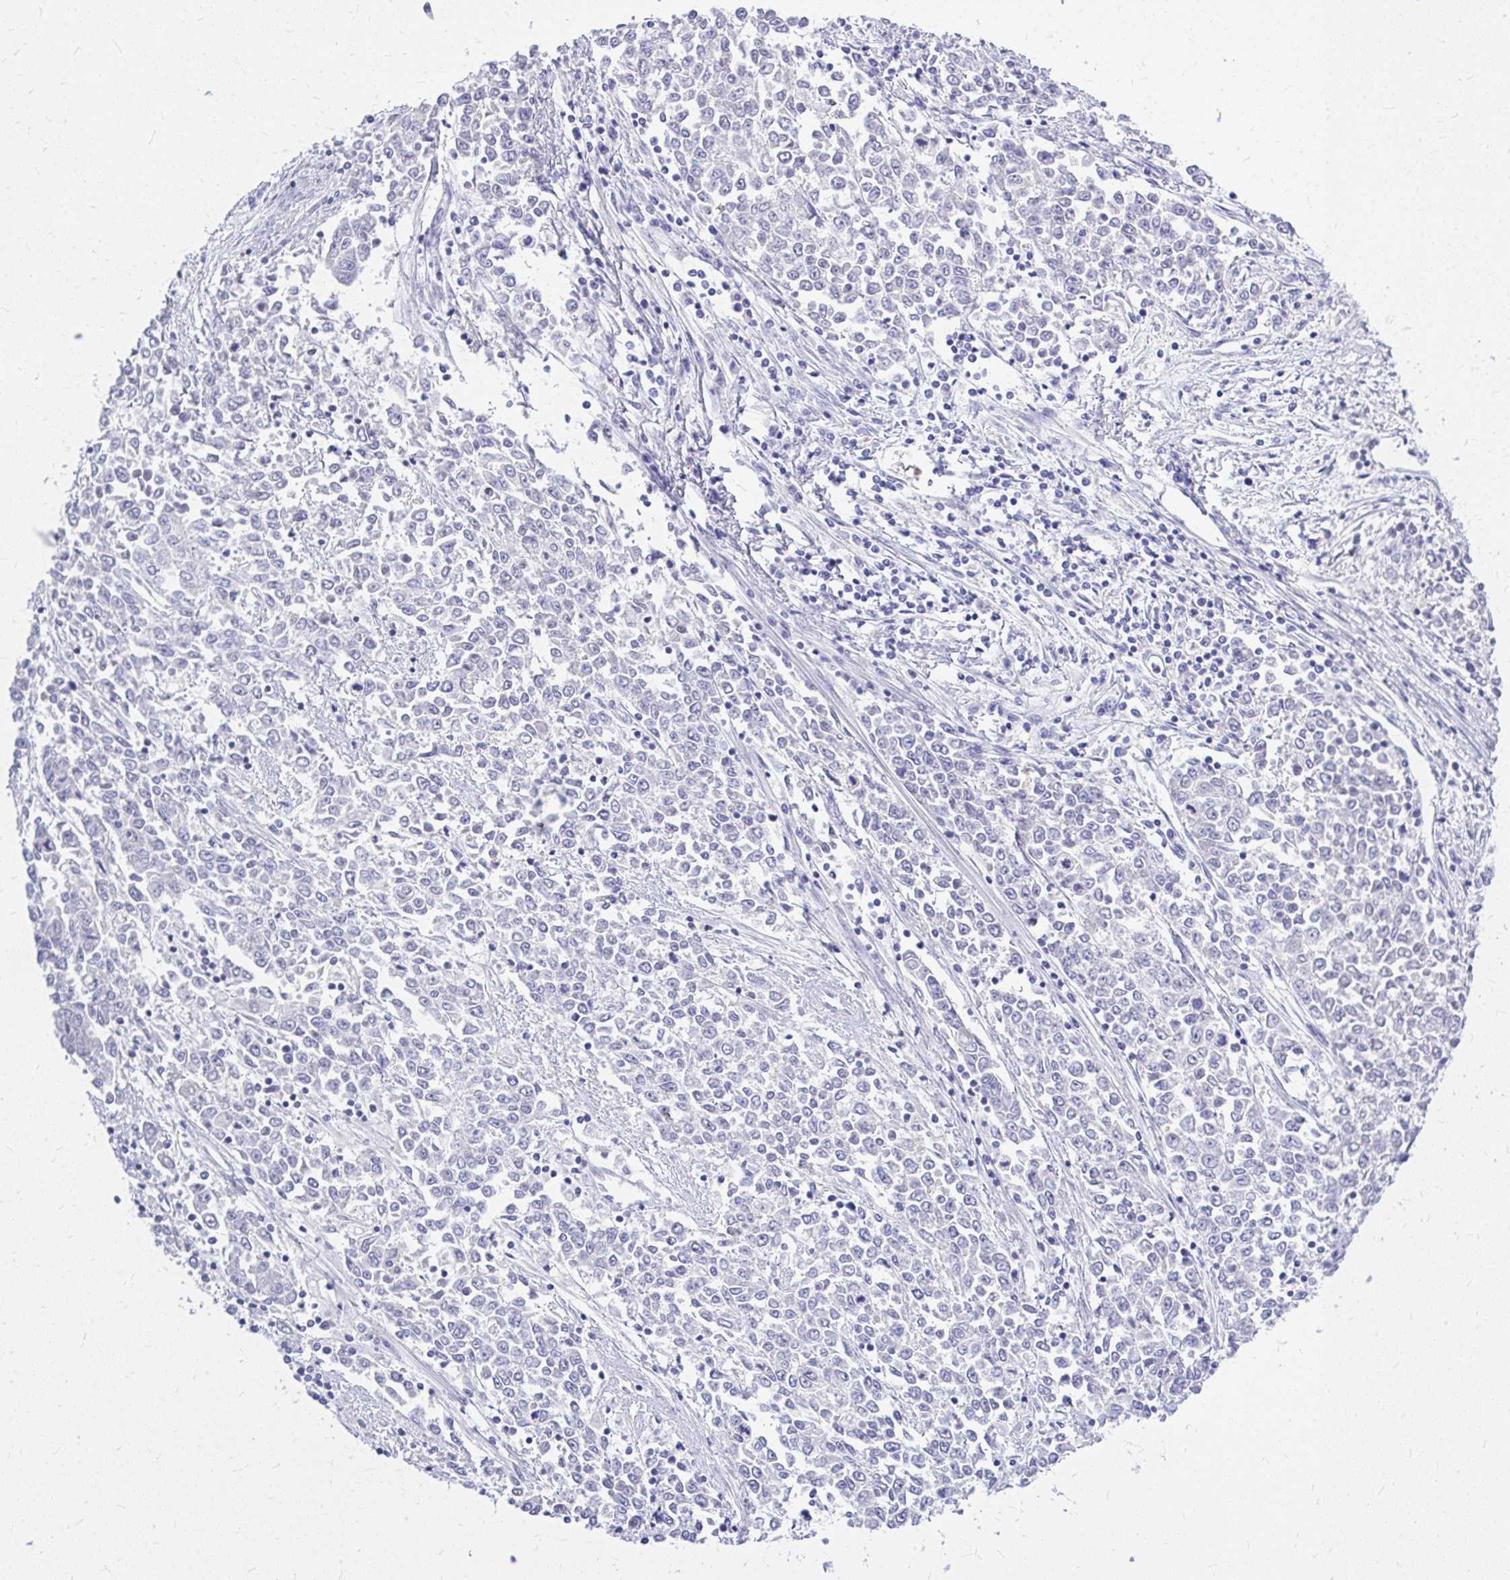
{"staining": {"intensity": "negative", "quantity": "none", "location": "none"}, "tissue": "endometrial cancer", "cell_type": "Tumor cells", "image_type": "cancer", "snomed": [{"axis": "morphology", "description": "Adenocarcinoma, NOS"}, {"axis": "topography", "description": "Endometrium"}], "caption": "Tumor cells are negative for brown protein staining in endometrial cancer.", "gene": "MAP1LC3A", "patient": {"sex": "female", "age": 50}}